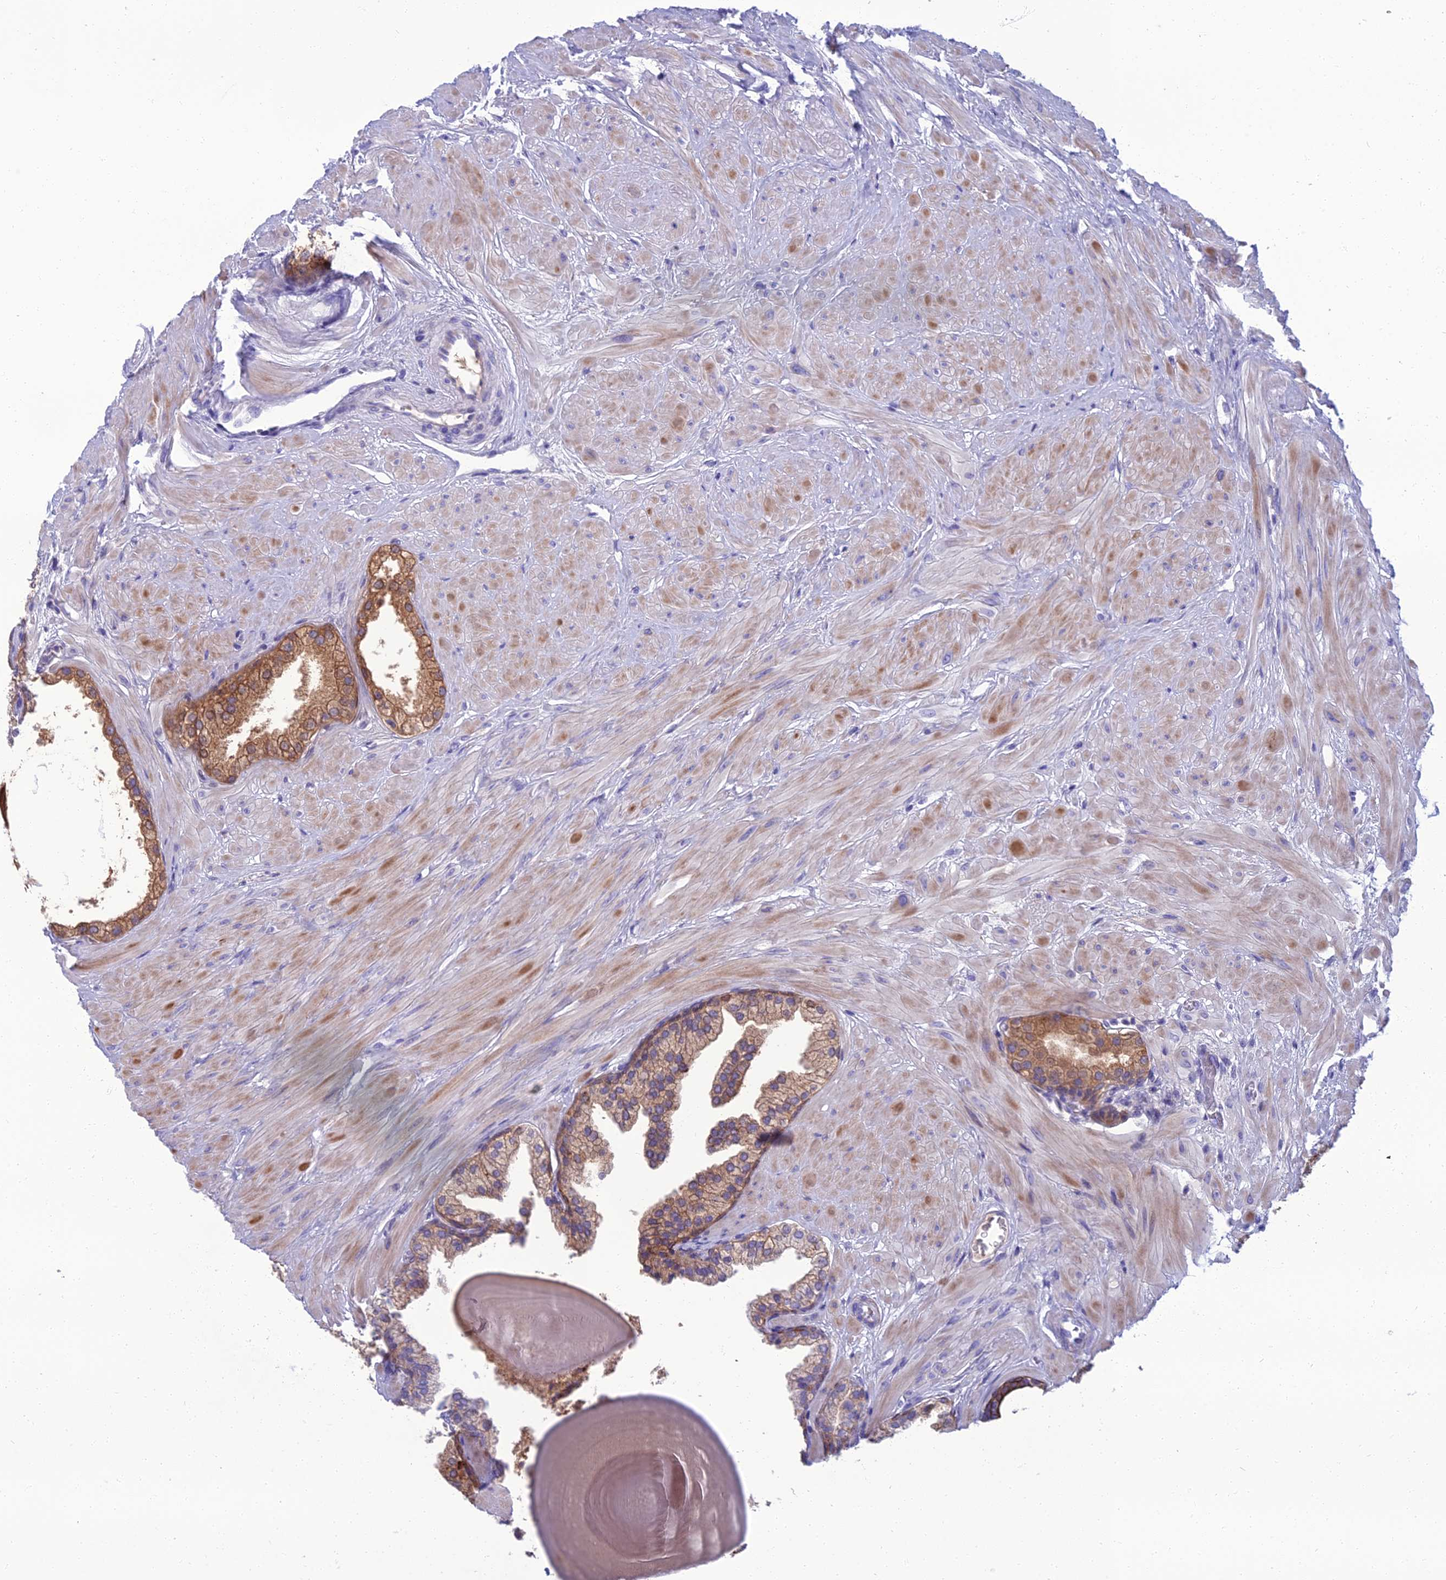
{"staining": {"intensity": "strong", "quantity": "25%-75%", "location": "cytoplasmic/membranous"}, "tissue": "prostate", "cell_type": "Glandular cells", "image_type": "normal", "snomed": [{"axis": "morphology", "description": "Normal tissue, NOS"}, {"axis": "topography", "description": "Prostate"}], "caption": "A brown stain shows strong cytoplasmic/membranous positivity of a protein in glandular cells of unremarkable human prostate.", "gene": "SPTLC3", "patient": {"sex": "male", "age": 48}}